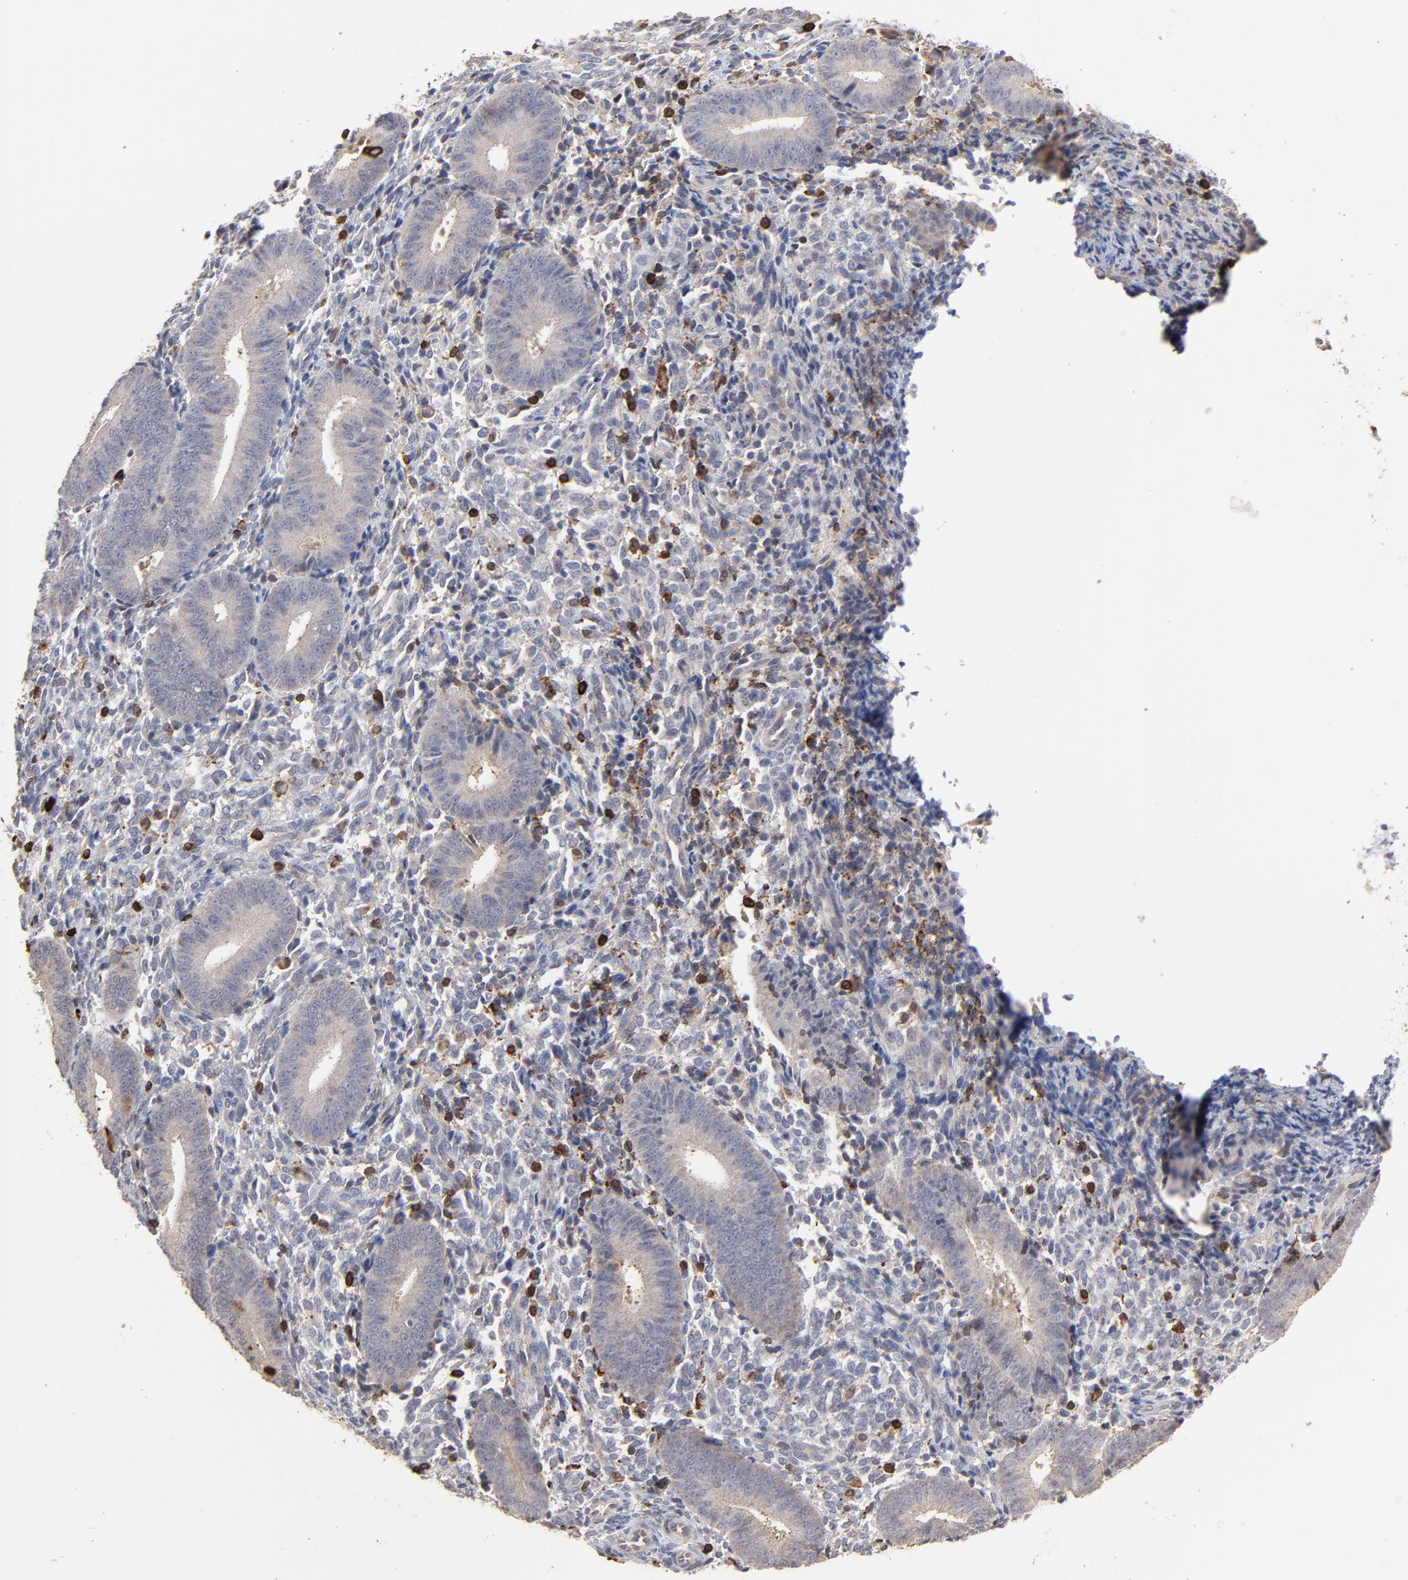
{"staining": {"intensity": "moderate", "quantity": "25%-75%", "location": "nuclear"}, "tissue": "endometrium", "cell_type": "Cells in endometrial stroma", "image_type": "normal", "snomed": [{"axis": "morphology", "description": "Normal tissue, NOS"}, {"axis": "topography", "description": "Uterus"}, {"axis": "topography", "description": "Endometrium"}], "caption": "Moderate nuclear staining is appreciated in about 25%-75% of cells in endometrial stroma in benign endometrium. The staining is performed using DAB (3,3'-diaminobenzidine) brown chromogen to label protein expression. The nuclei are counter-stained blue using hematoxylin.", "gene": "SLC6A14", "patient": {"sex": "female", "age": 33}}